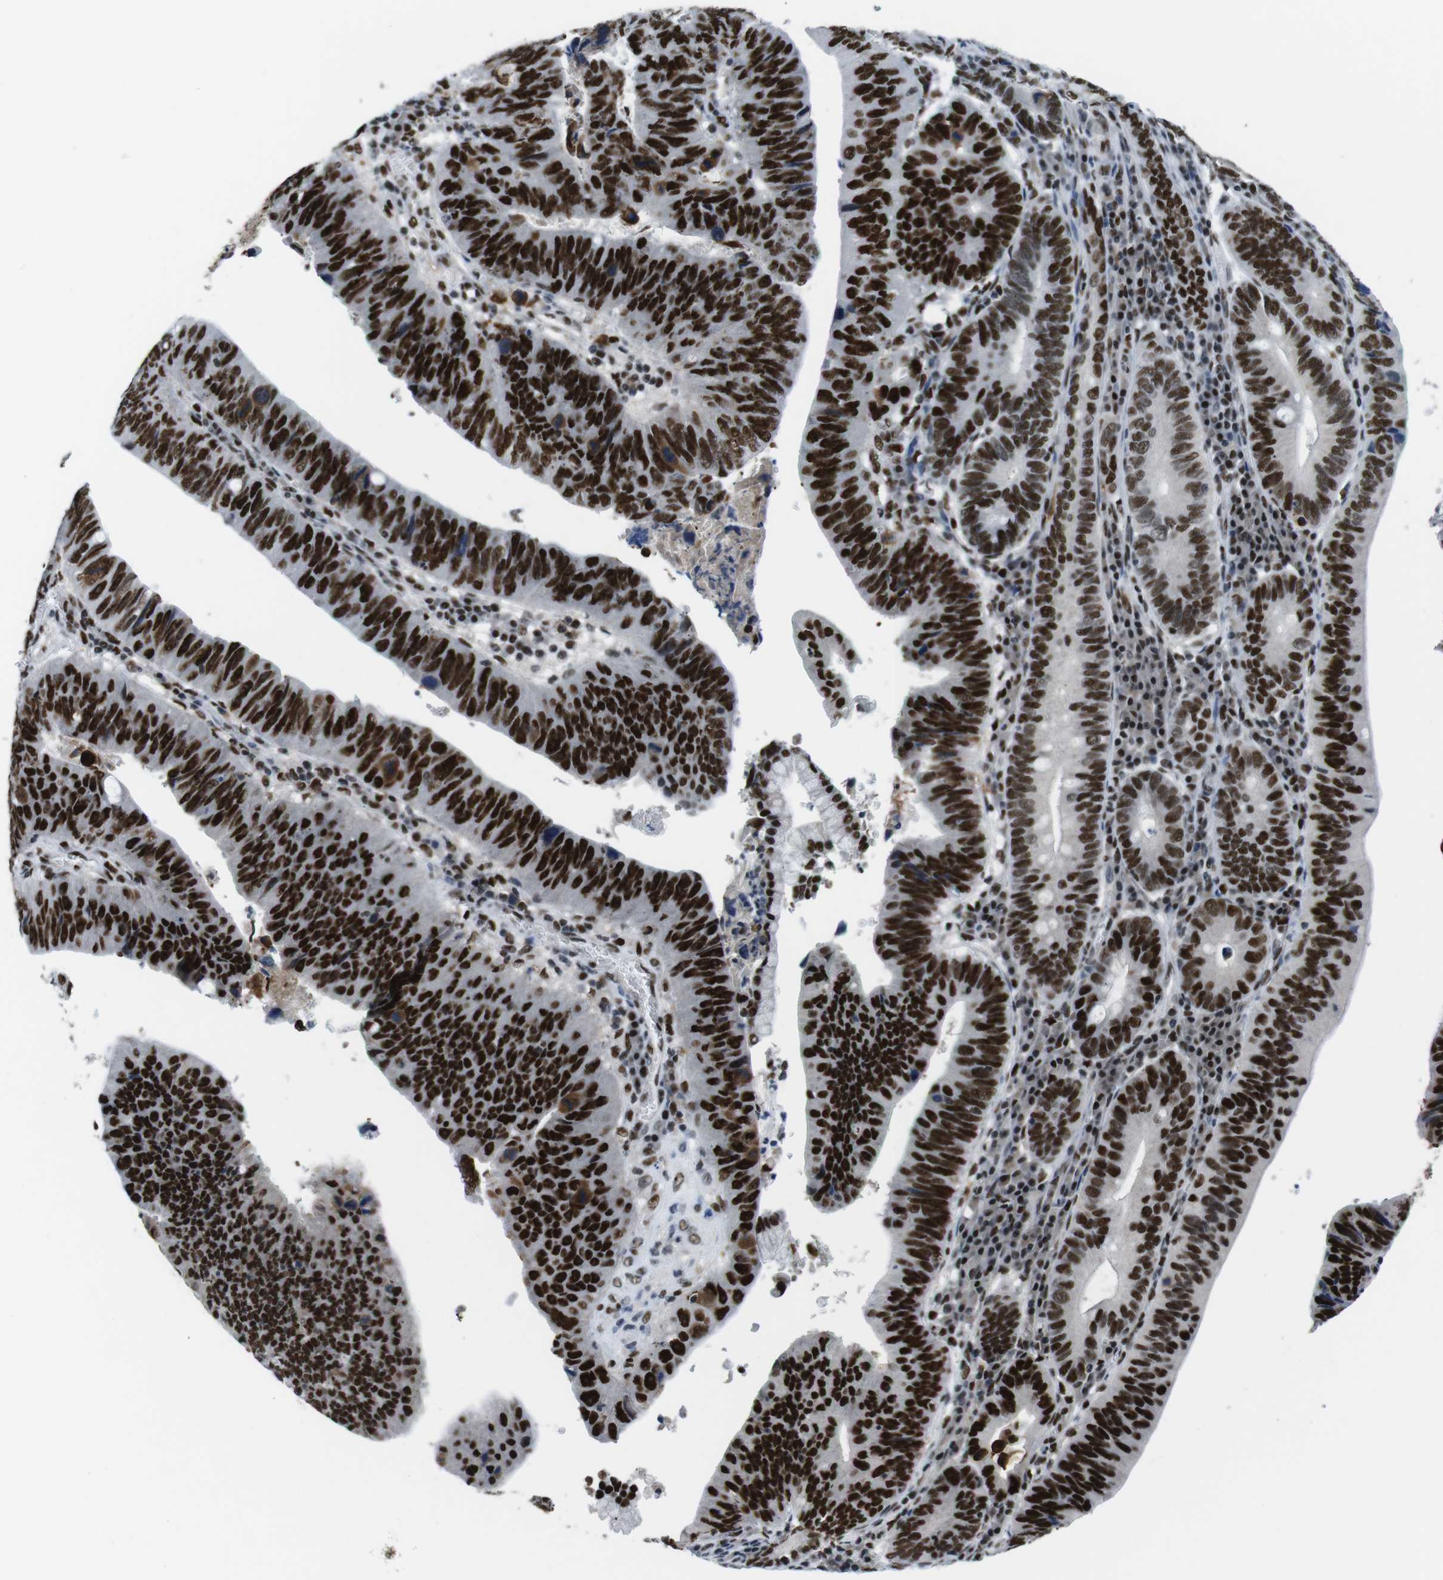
{"staining": {"intensity": "strong", "quantity": ">75%", "location": "nuclear"}, "tissue": "stomach cancer", "cell_type": "Tumor cells", "image_type": "cancer", "snomed": [{"axis": "morphology", "description": "Adenocarcinoma, NOS"}, {"axis": "topography", "description": "Stomach"}], "caption": "Immunohistochemical staining of stomach cancer reveals strong nuclear protein staining in about >75% of tumor cells. The staining was performed using DAB (3,3'-diaminobenzidine) to visualize the protein expression in brown, while the nuclei were stained in blue with hematoxylin (Magnification: 20x).", "gene": "PSME3", "patient": {"sex": "male", "age": 59}}